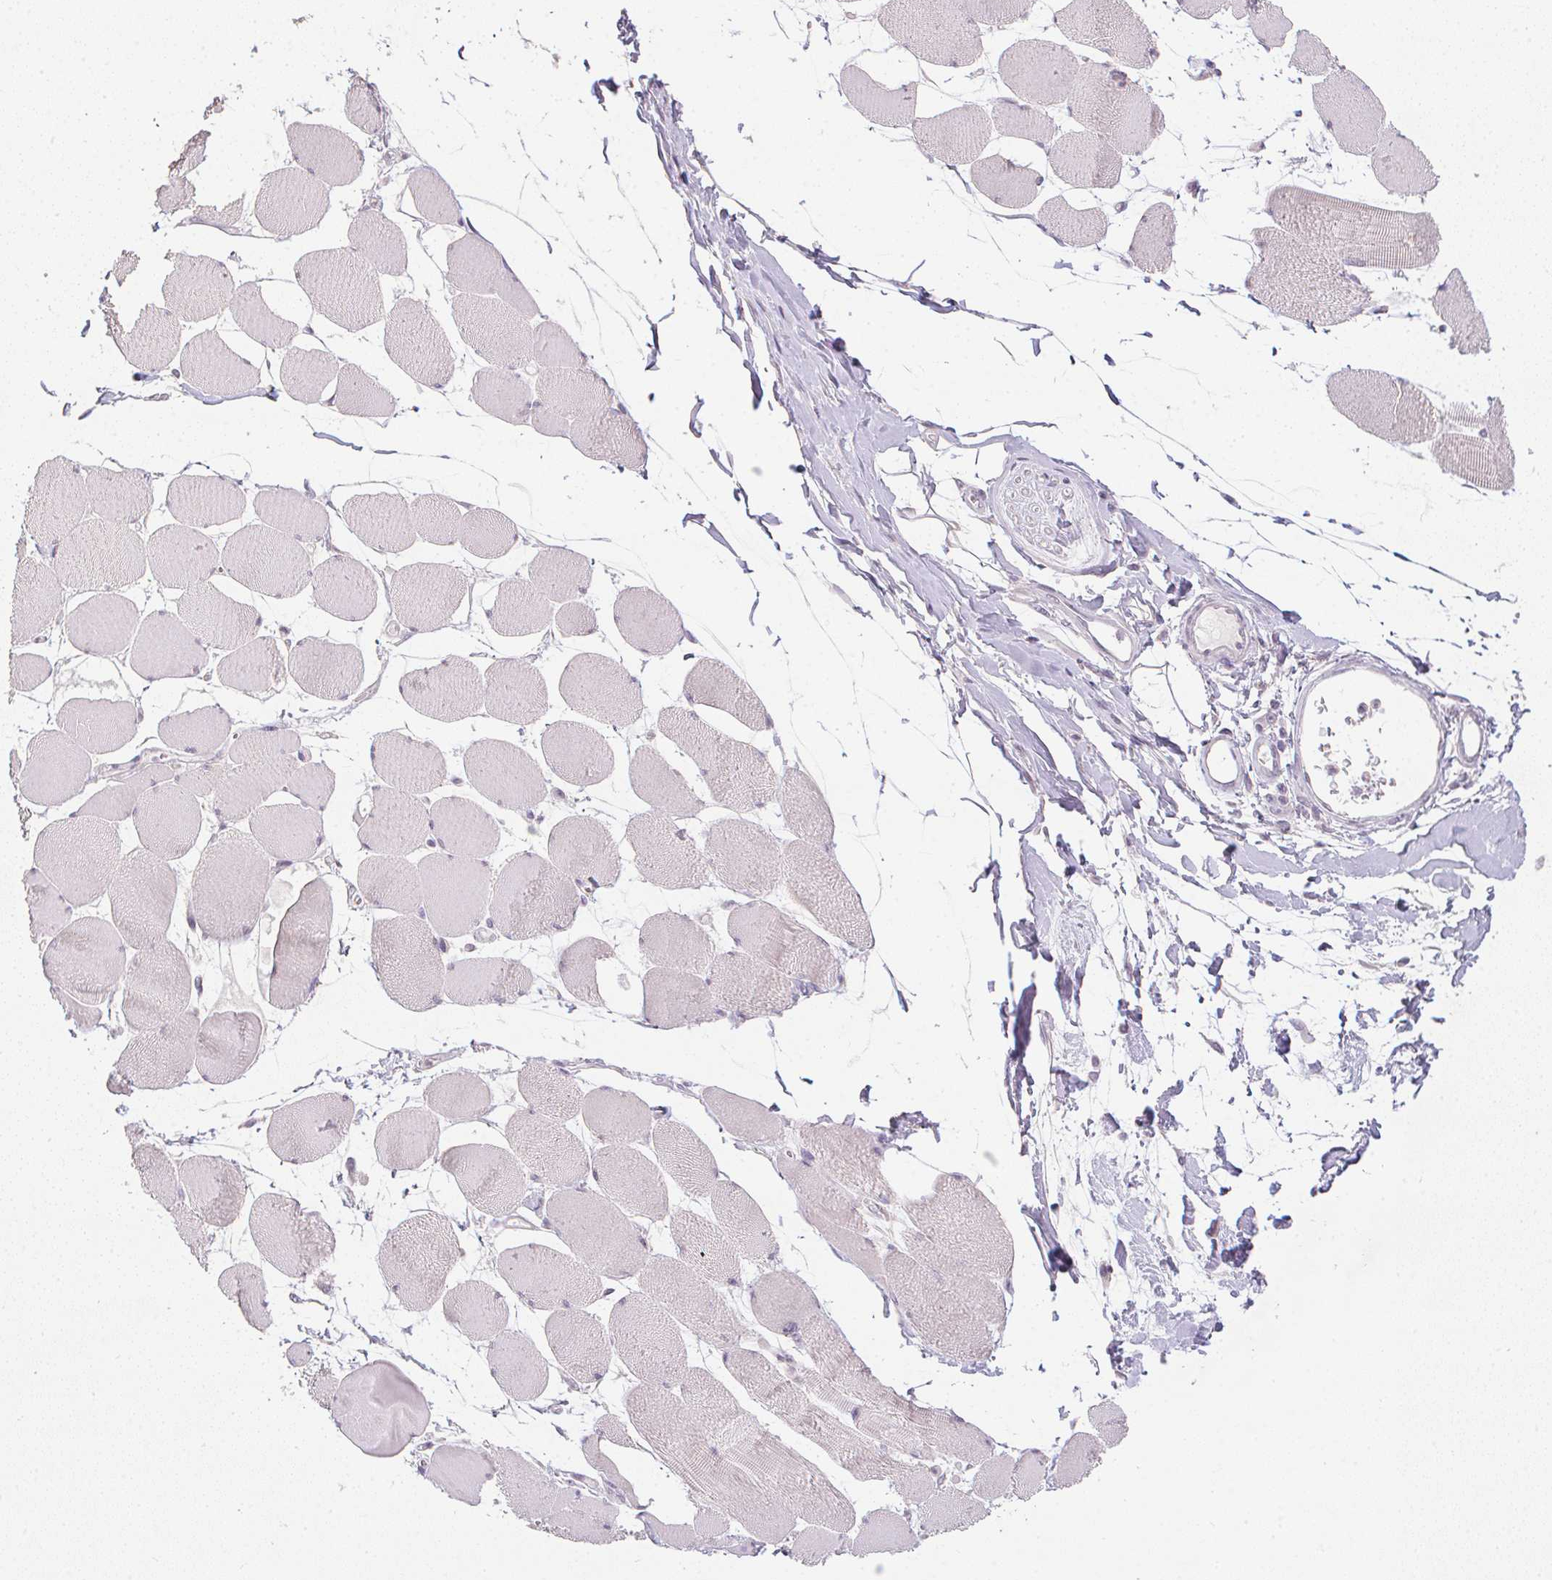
{"staining": {"intensity": "negative", "quantity": "none", "location": "none"}, "tissue": "skeletal muscle", "cell_type": "Myocytes", "image_type": "normal", "snomed": [{"axis": "morphology", "description": "Normal tissue, NOS"}, {"axis": "topography", "description": "Skeletal muscle"}], "caption": "Immunohistochemistry (IHC) of benign skeletal muscle displays no positivity in myocytes. Brightfield microscopy of IHC stained with DAB (3,3'-diaminobenzidine) (brown) and hematoxylin (blue), captured at high magnification.", "gene": "PPY", "patient": {"sex": "female", "age": 75}}